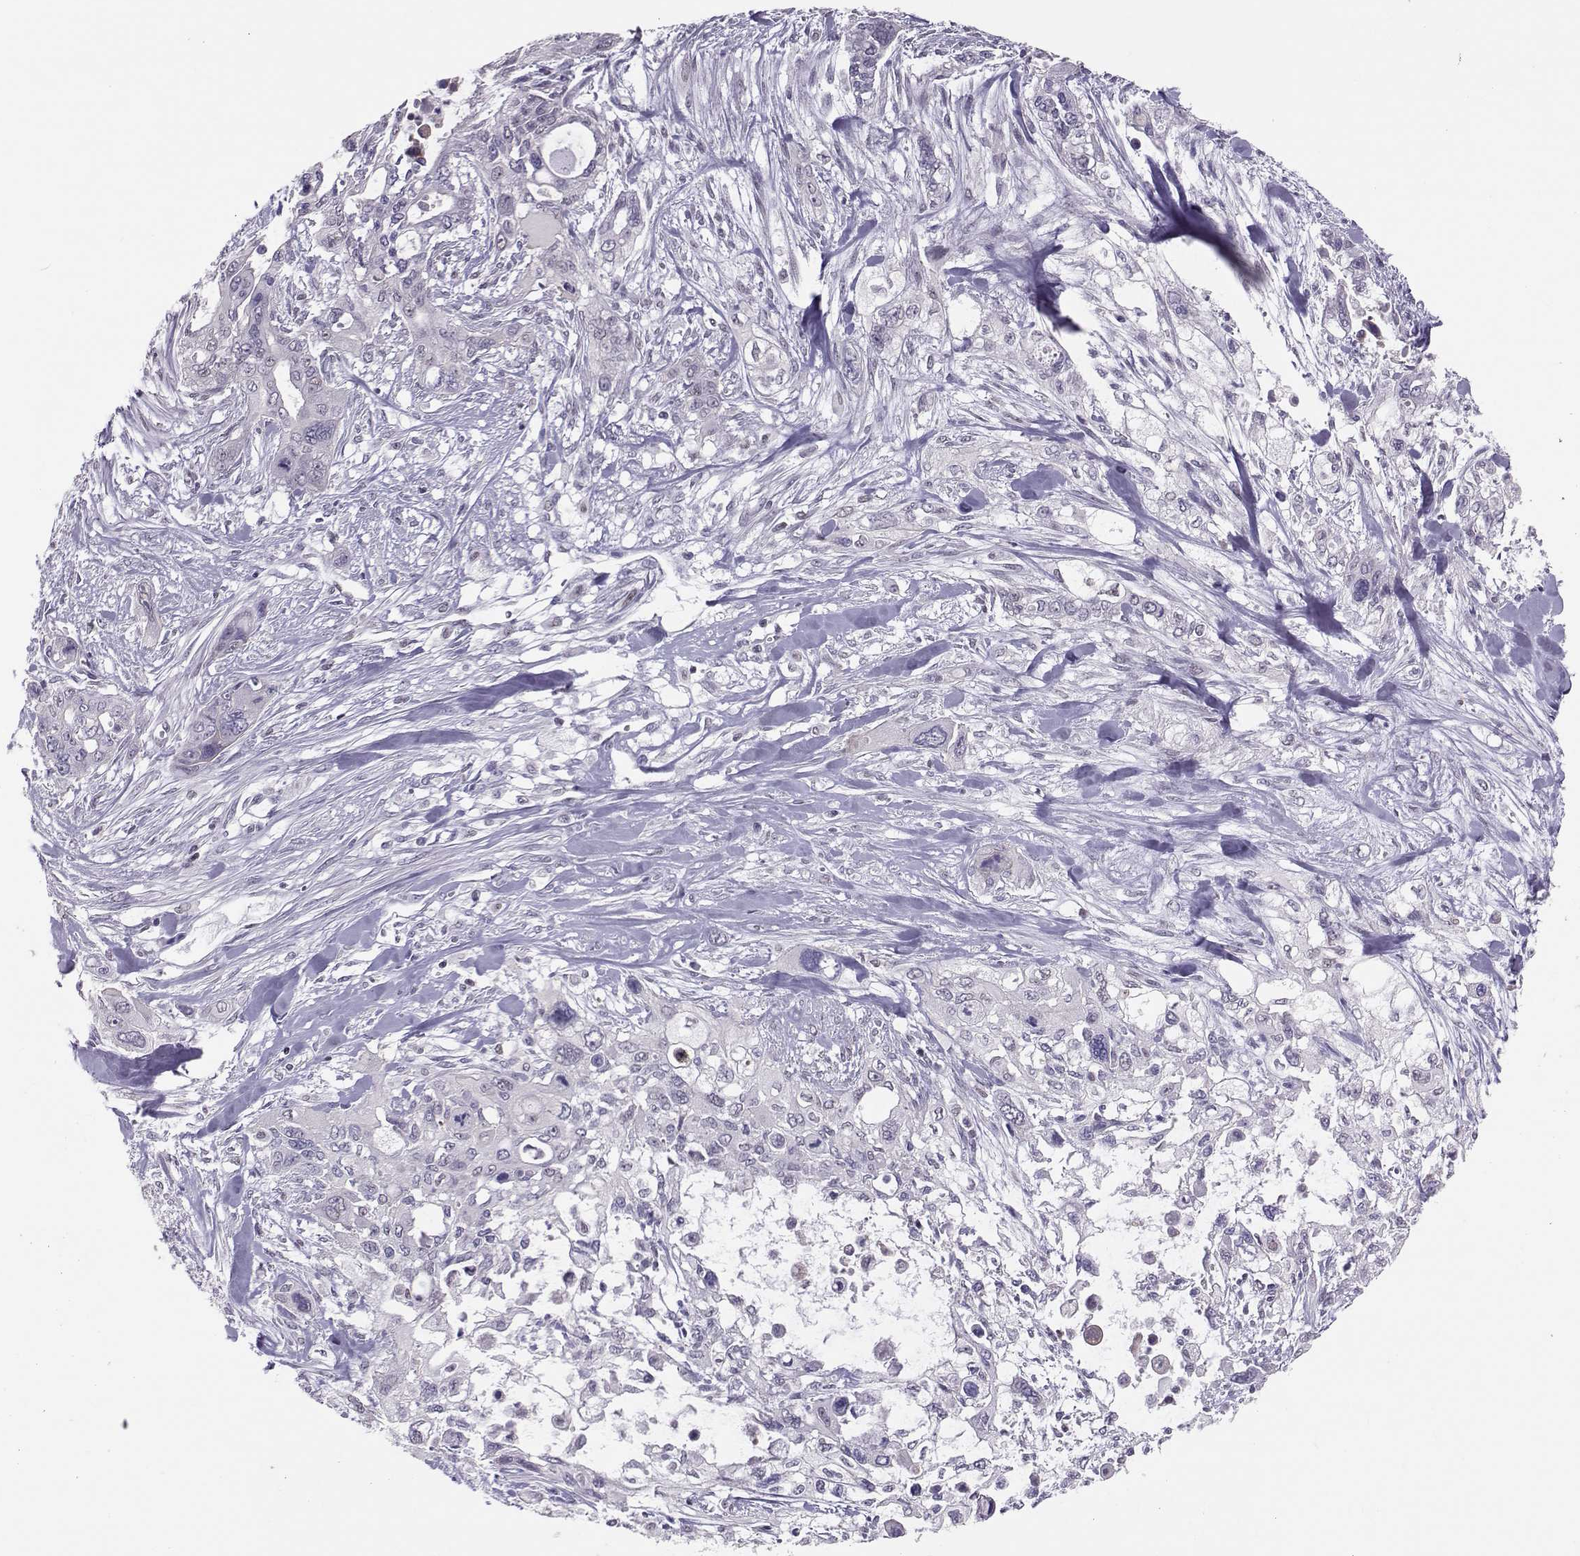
{"staining": {"intensity": "negative", "quantity": "none", "location": "none"}, "tissue": "pancreatic cancer", "cell_type": "Tumor cells", "image_type": "cancer", "snomed": [{"axis": "morphology", "description": "Adenocarcinoma, NOS"}, {"axis": "topography", "description": "Pancreas"}], "caption": "High power microscopy micrograph of an immunohistochemistry micrograph of pancreatic cancer, revealing no significant expression in tumor cells. (DAB IHC visualized using brightfield microscopy, high magnification).", "gene": "DNAAF1", "patient": {"sex": "male", "age": 47}}